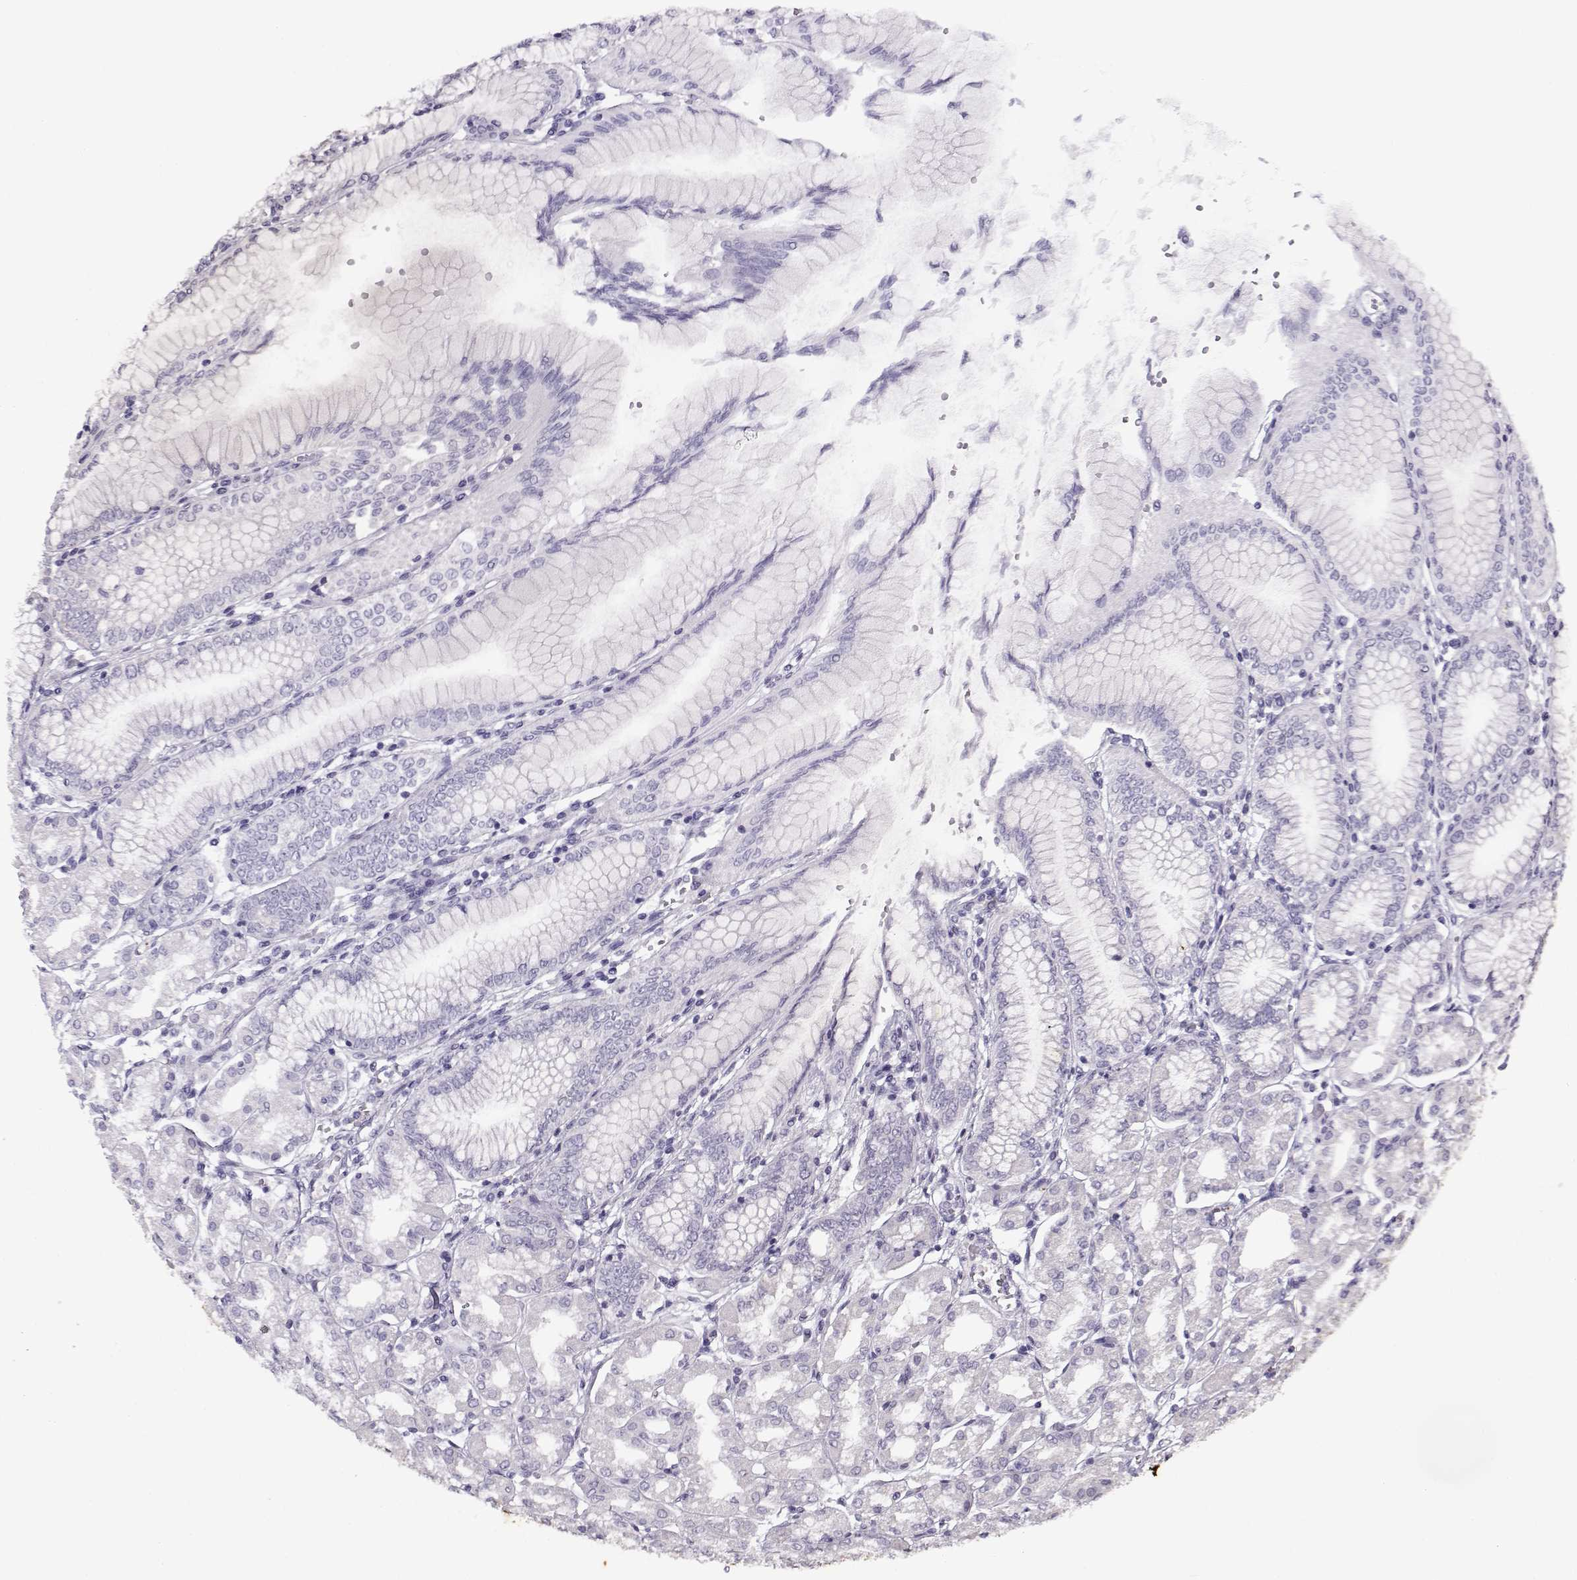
{"staining": {"intensity": "negative", "quantity": "none", "location": "none"}, "tissue": "stomach", "cell_type": "Glandular cells", "image_type": "normal", "snomed": [{"axis": "morphology", "description": "Normal tissue, NOS"}, {"axis": "topography", "description": "Skeletal muscle"}, {"axis": "topography", "description": "Stomach"}], "caption": "There is no significant expression in glandular cells of stomach. (DAB immunohistochemistry (IHC) visualized using brightfield microscopy, high magnification).", "gene": "KLF17", "patient": {"sex": "female", "age": 57}}